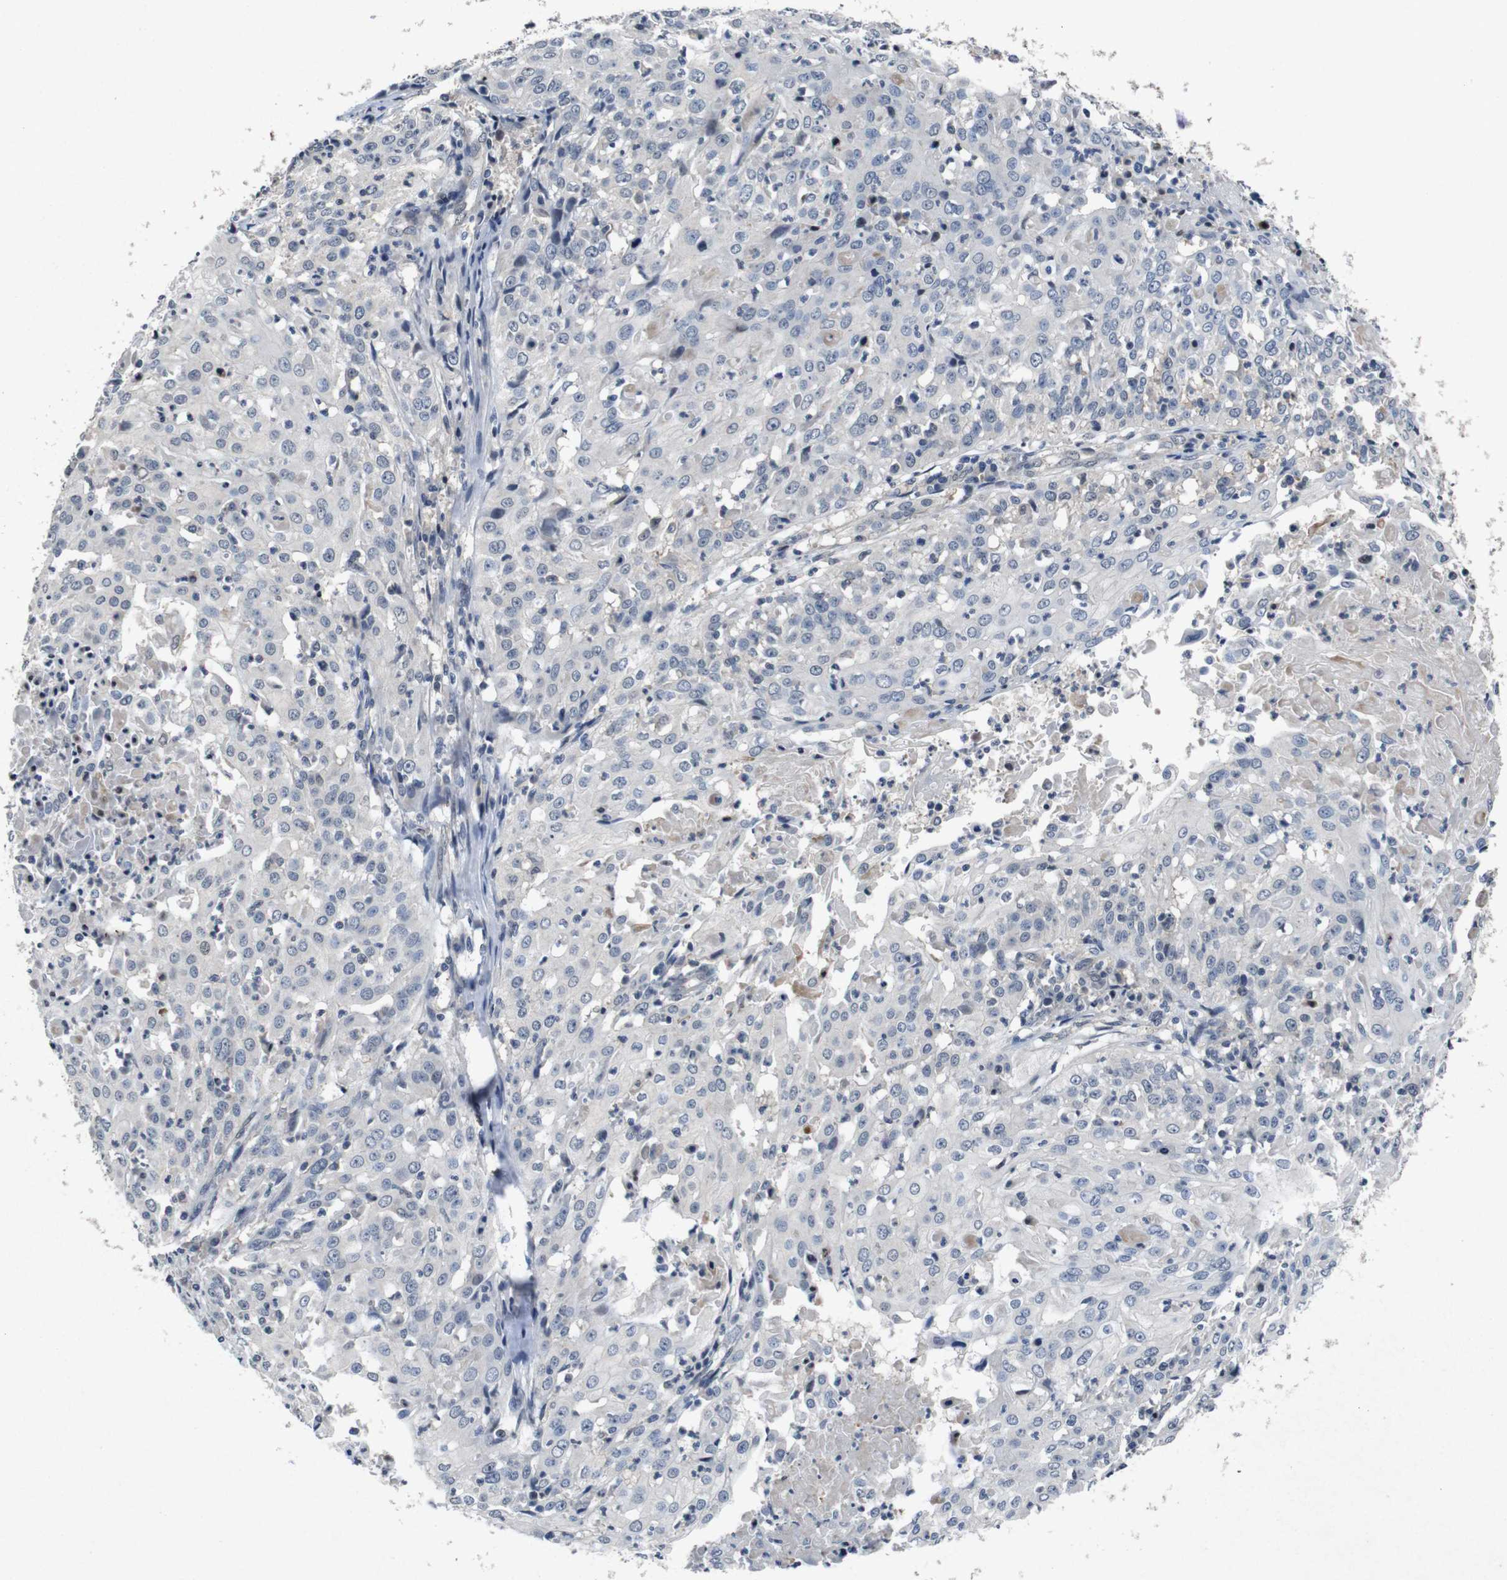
{"staining": {"intensity": "negative", "quantity": "none", "location": "none"}, "tissue": "cervical cancer", "cell_type": "Tumor cells", "image_type": "cancer", "snomed": [{"axis": "morphology", "description": "Squamous cell carcinoma, NOS"}, {"axis": "topography", "description": "Cervix"}], "caption": "Tumor cells show no significant expression in cervical cancer (squamous cell carcinoma).", "gene": "AKT3", "patient": {"sex": "female", "age": 39}}